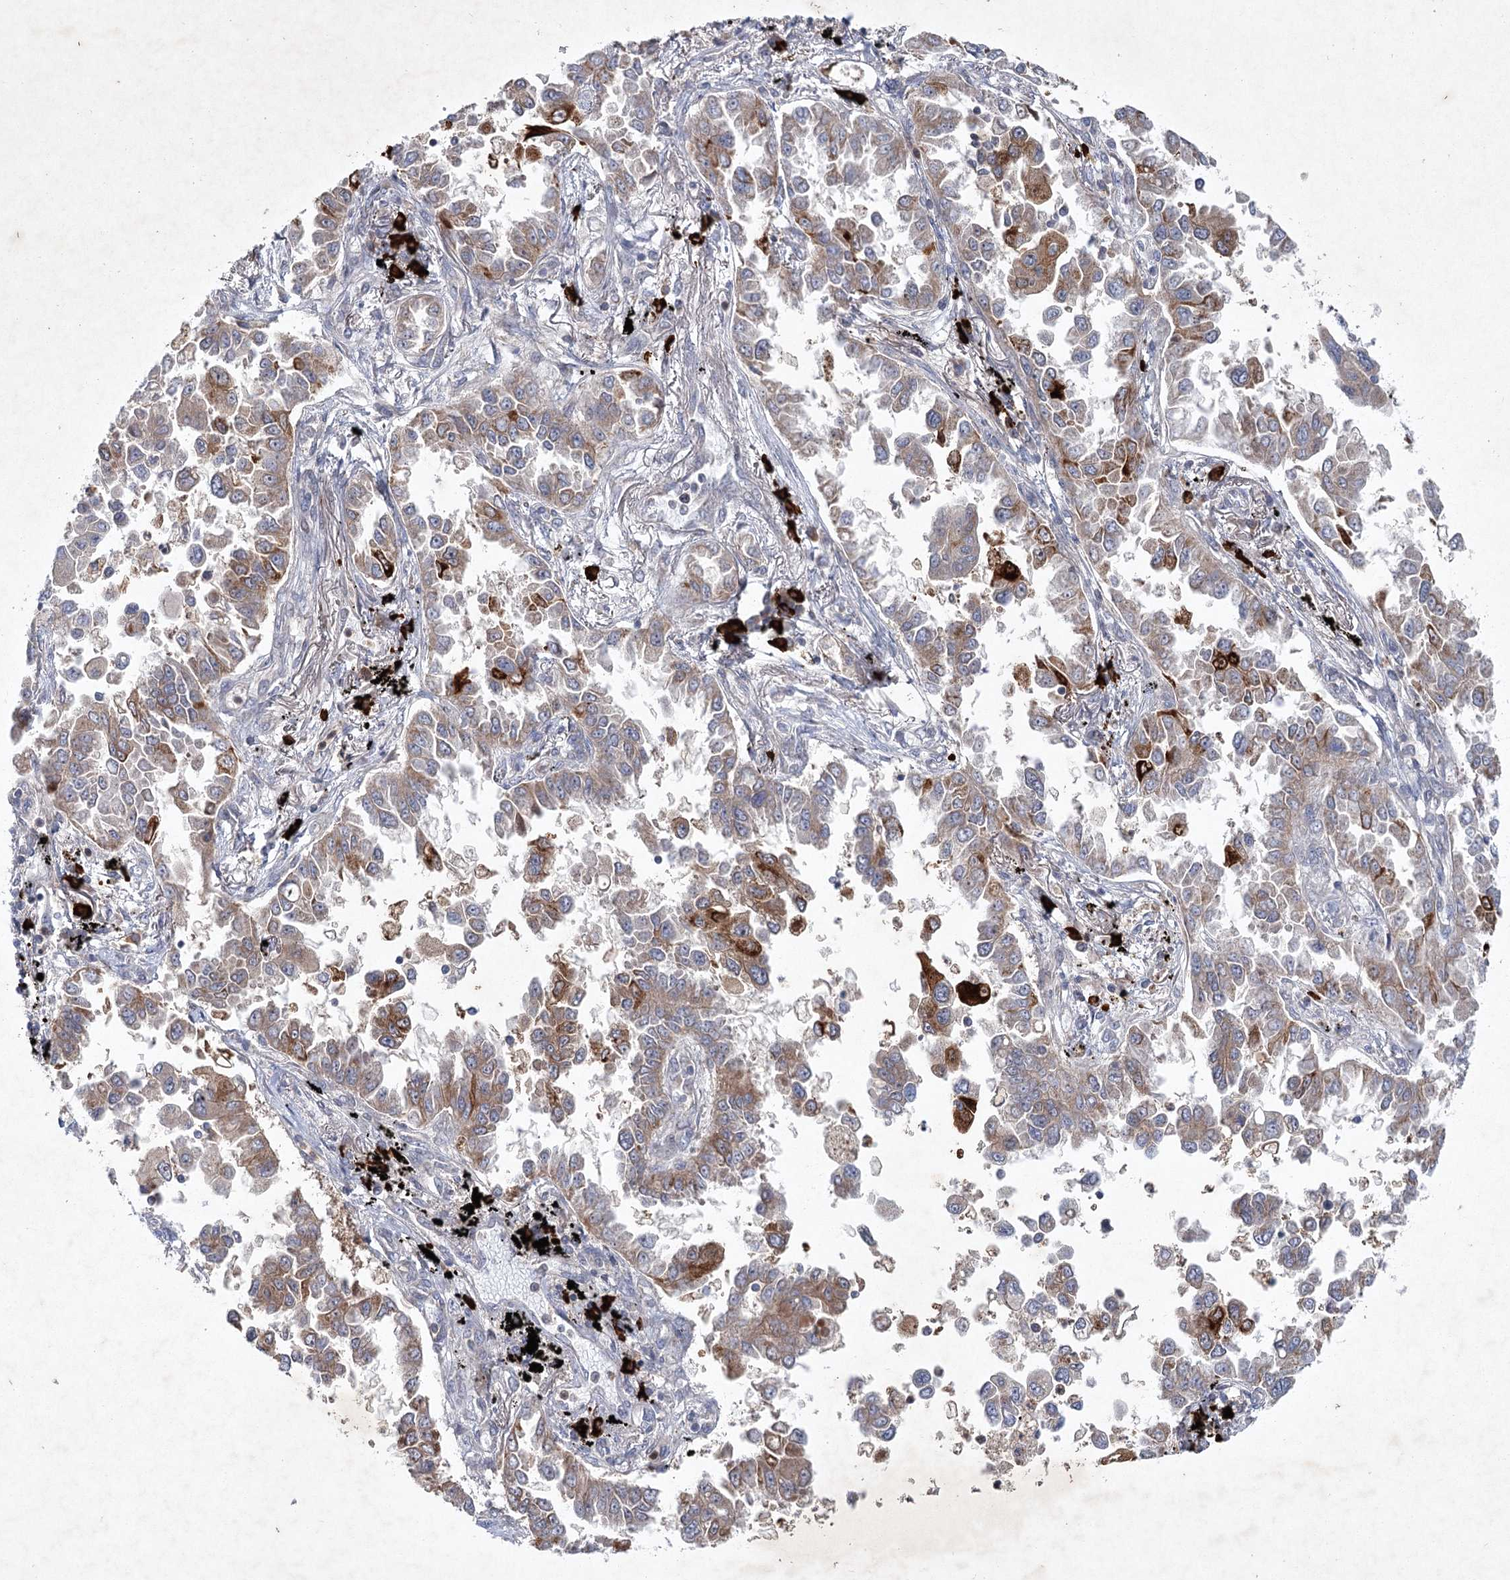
{"staining": {"intensity": "moderate", "quantity": ">75%", "location": "cytoplasmic/membranous"}, "tissue": "lung cancer", "cell_type": "Tumor cells", "image_type": "cancer", "snomed": [{"axis": "morphology", "description": "Adenocarcinoma, NOS"}, {"axis": "topography", "description": "Lung"}], "caption": "Immunohistochemical staining of lung cancer reveals moderate cytoplasmic/membranous protein expression in about >75% of tumor cells.", "gene": "MAP3K13", "patient": {"sex": "female", "age": 67}}